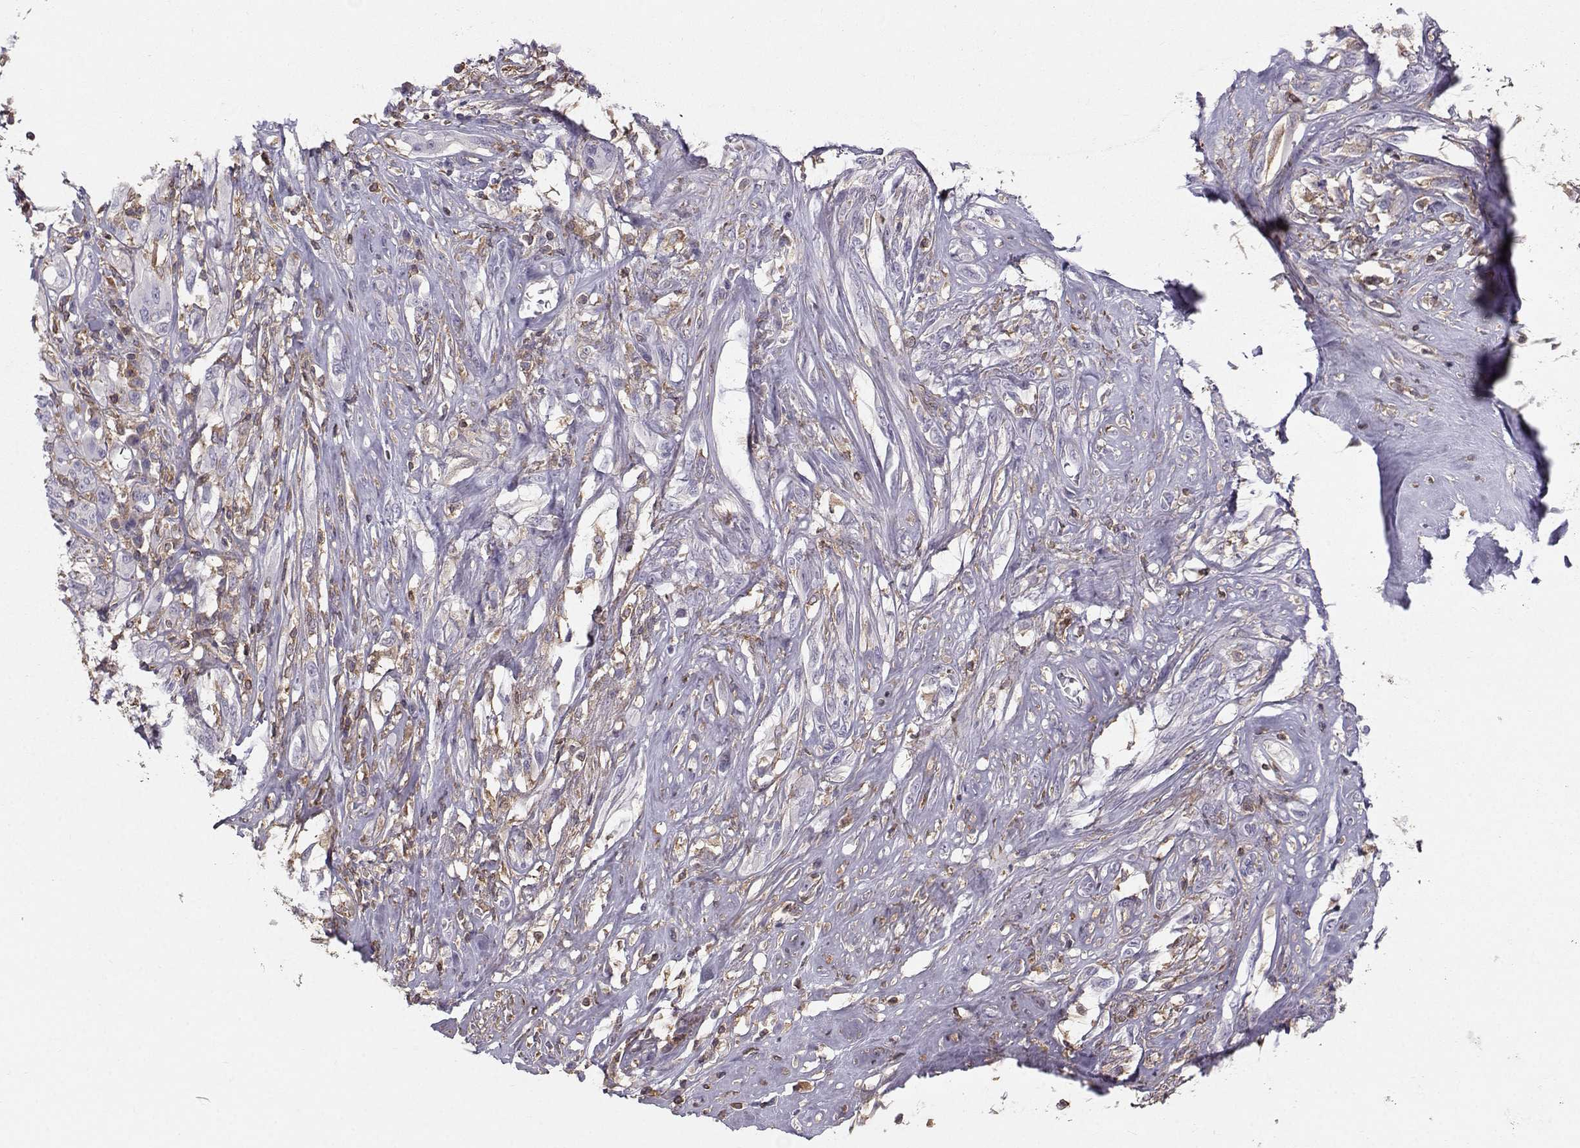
{"staining": {"intensity": "negative", "quantity": "none", "location": "none"}, "tissue": "melanoma", "cell_type": "Tumor cells", "image_type": "cancer", "snomed": [{"axis": "morphology", "description": "Malignant melanoma, NOS"}, {"axis": "topography", "description": "Skin"}], "caption": "The photomicrograph displays no staining of tumor cells in malignant melanoma.", "gene": "ZBTB32", "patient": {"sex": "female", "age": 91}}